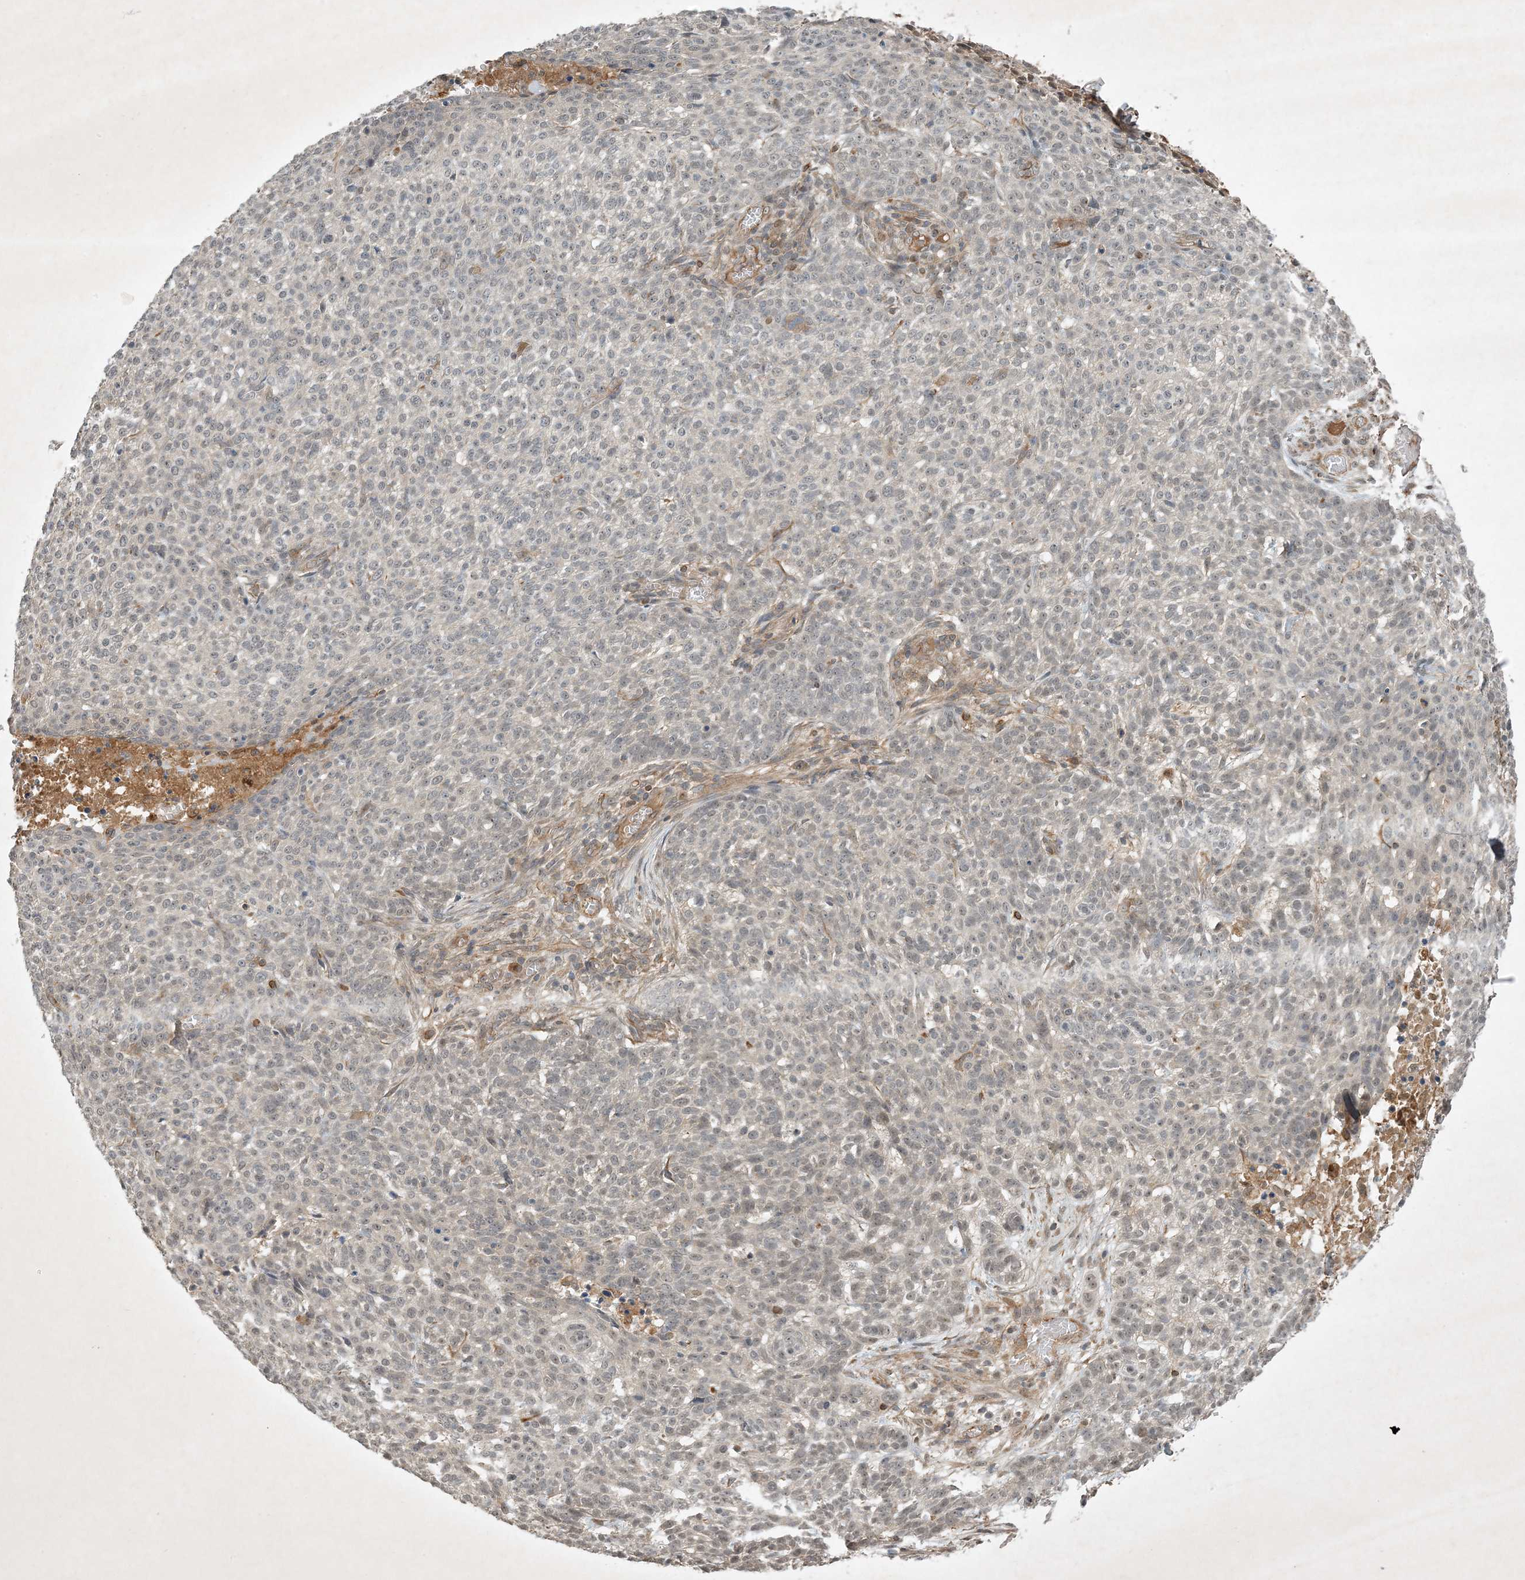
{"staining": {"intensity": "negative", "quantity": "none", "location": "none"}, "tissue": "skin cancer", "cell_type": "Tumor cells", "image_type": "cancer", "snomed": [{"axis": "morphology", "description": "Basal cell carcinoma"}, {"axis": "topography", "description": "Skin"}], "caption": "Tumor cells are negative for protein expression in human basal cell carcinoma (skin).", "gene": "ZCCHC4", "patient": {"sex": "male", "age": 85}}